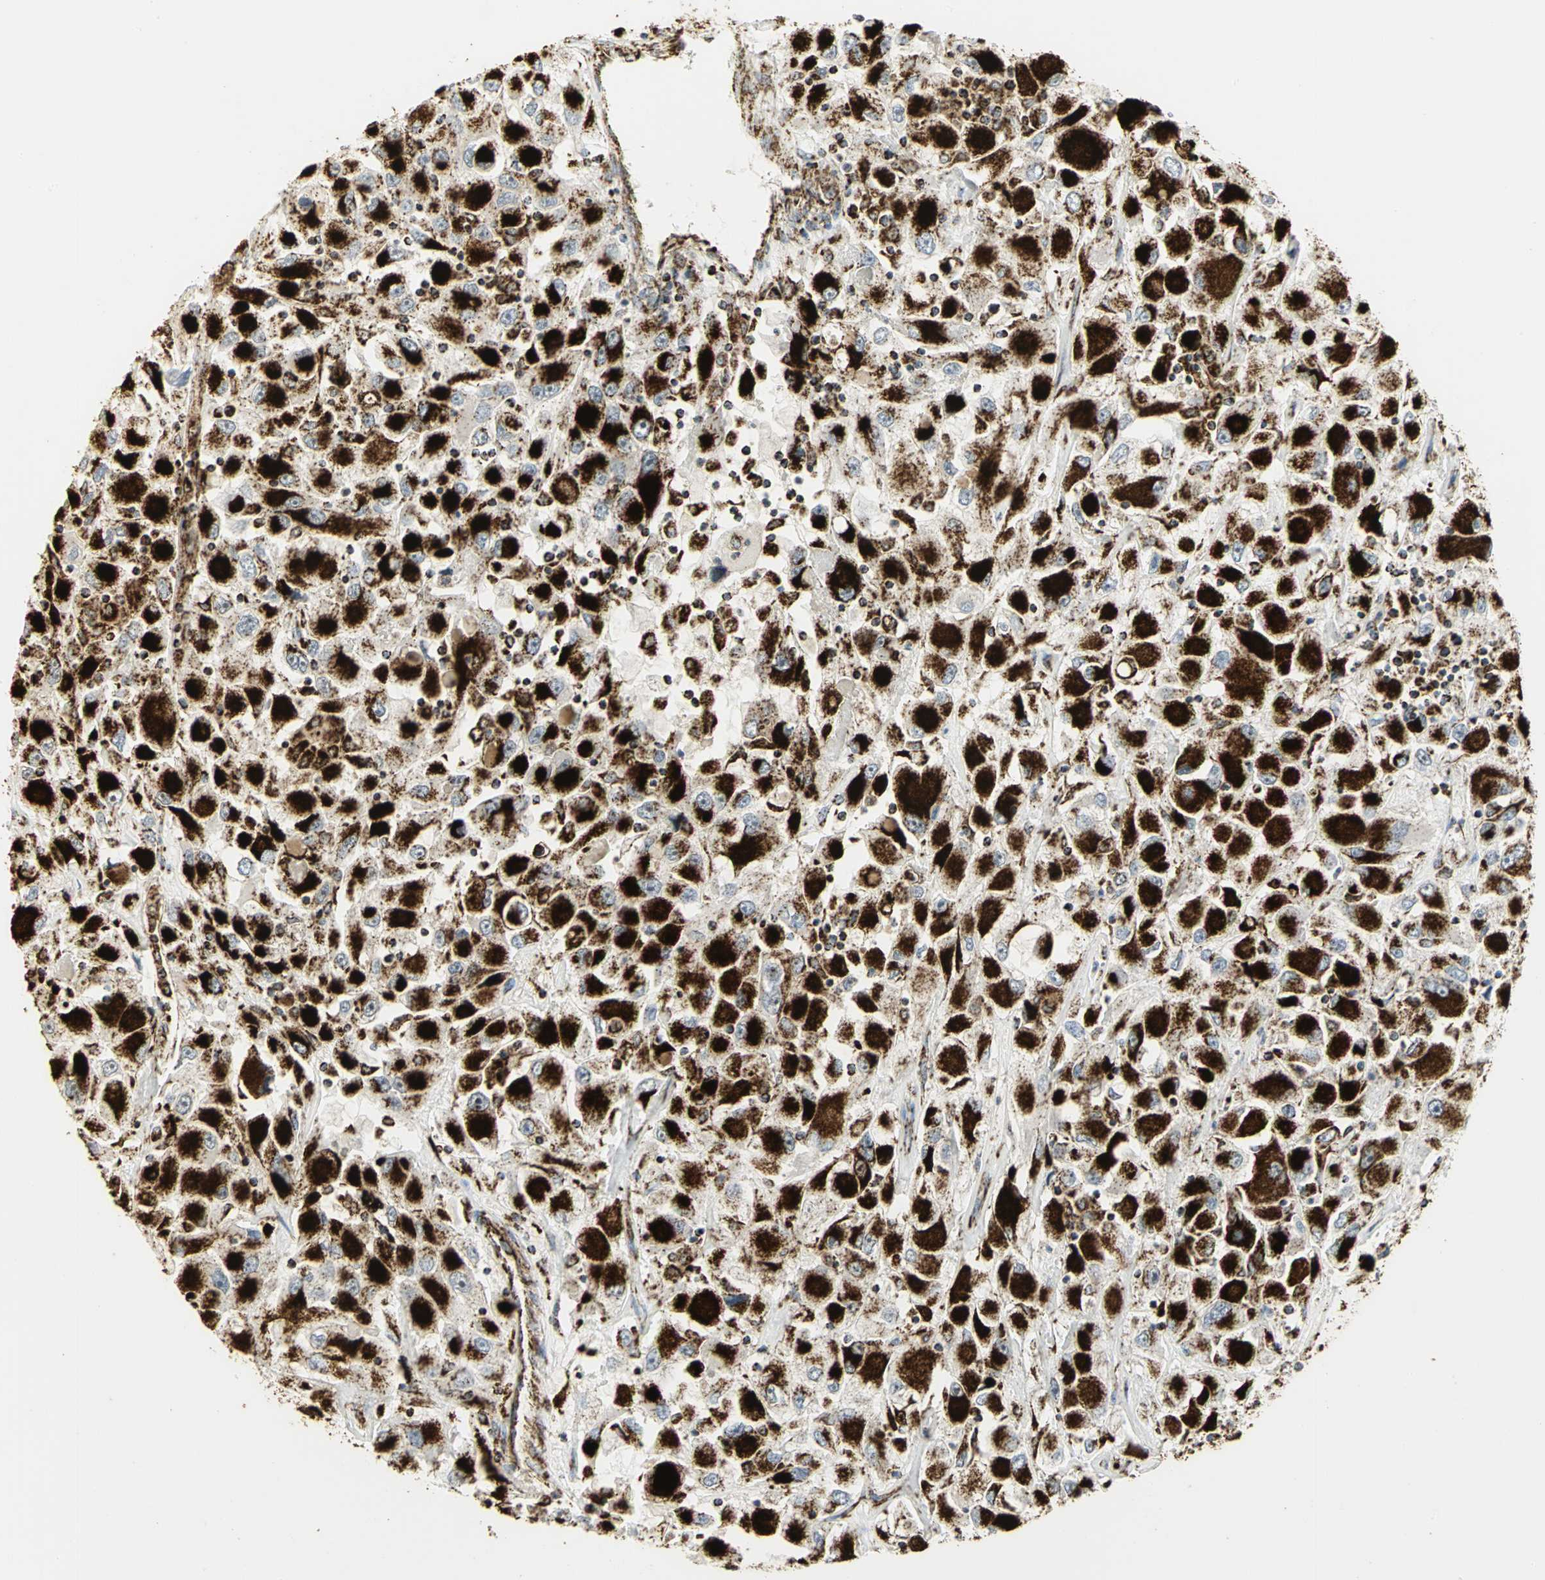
{"staining": {"intensity": "strong", "quantity": ">75%", "location": "cytoplasmic/membranous"}, "tissue": "renal cancer", "cell_type": "Tumor cells", "image_type": "cancer", "snomed": [{"axis": "morphology", "description": "Adenocarcinoma, NOS"}, {"axis": "topography", "description": "Kidney"}], "caption": "High-magnification brightfield microscopy of renal adenocarcinoma stained with DAB (brown) and counterstained with hematoxylin (blue). tumor cells exhibit strong cytoplasmic/membranous expression is present in about>75% of cells.", "gene": "VDAC1", "patient": {"sex": "female", "age": 52}}